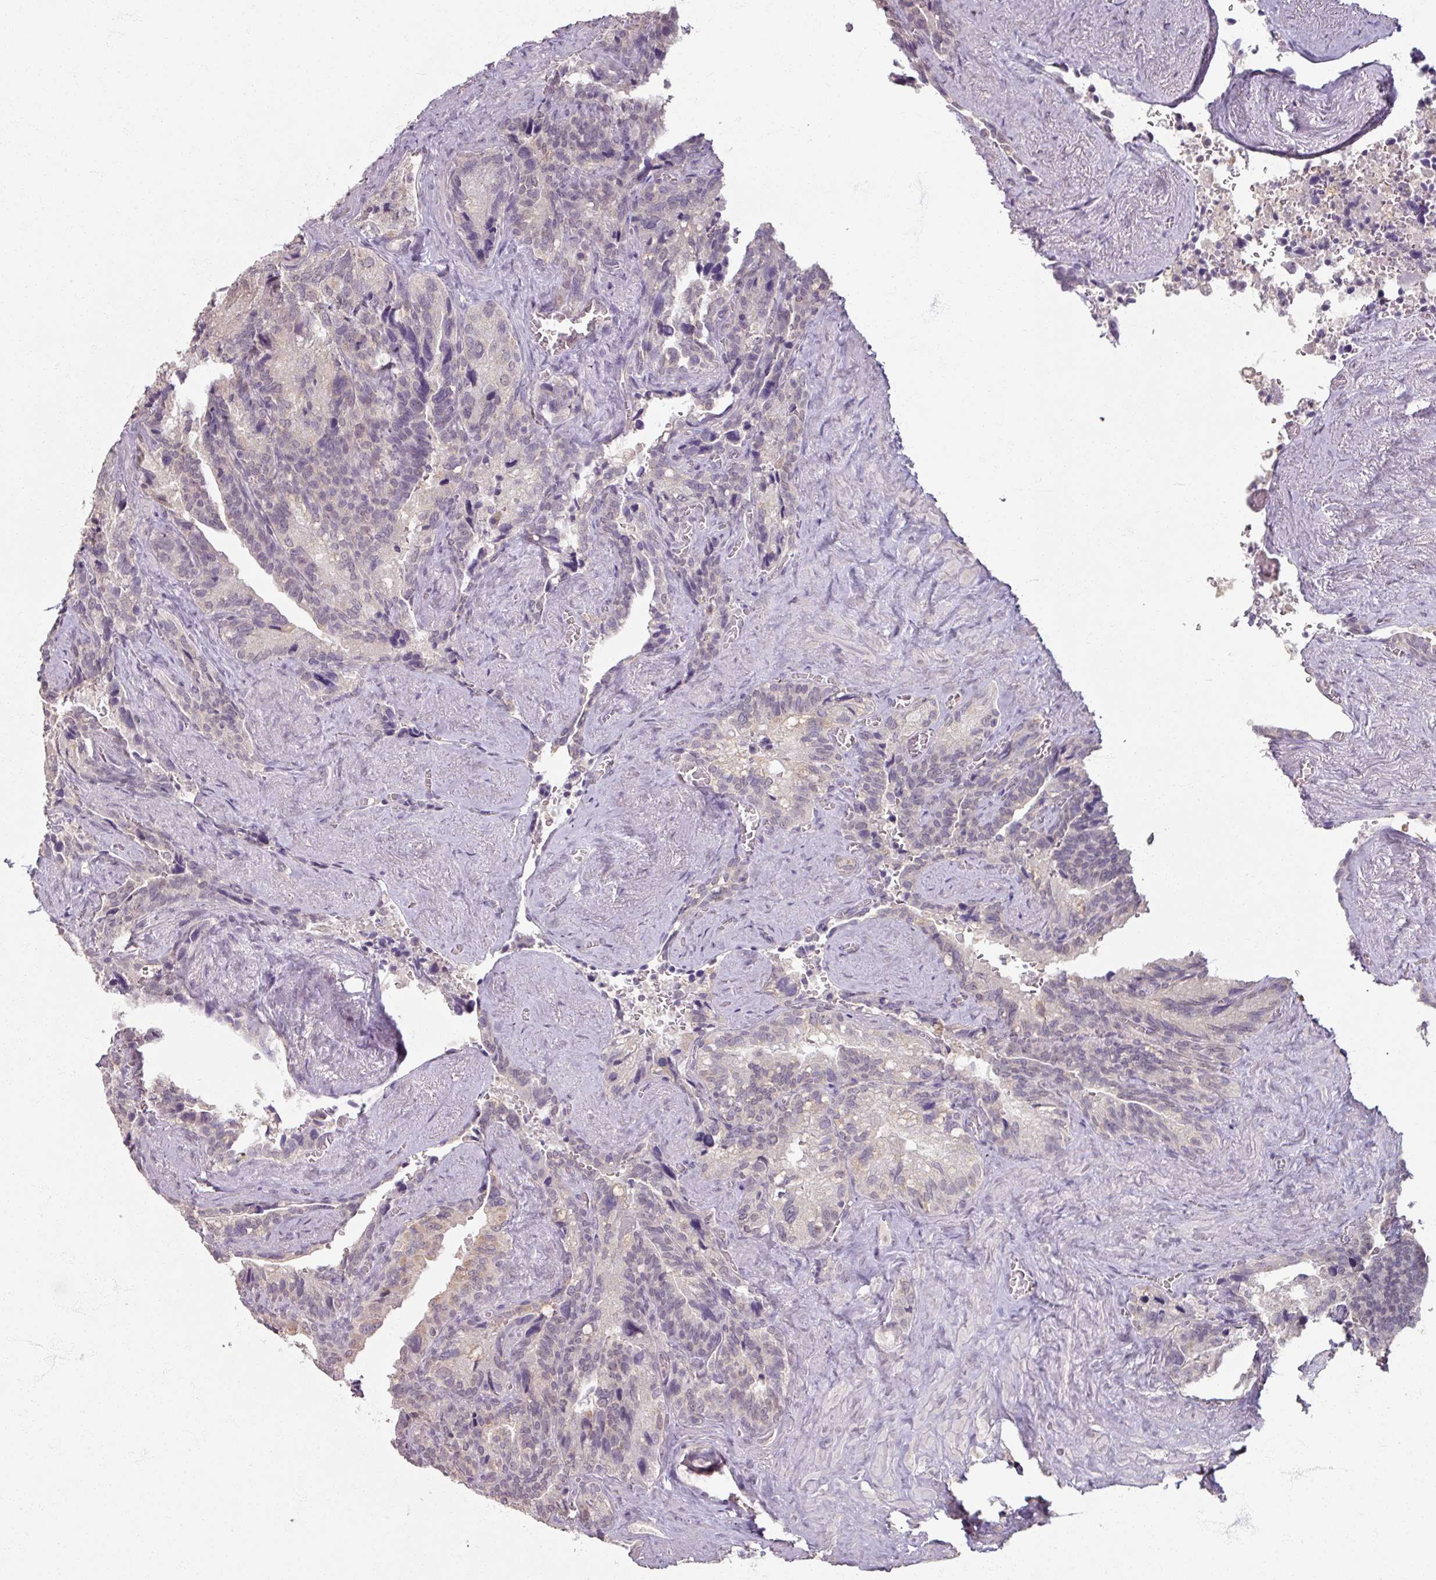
{"staining": {"intensity": "negative", "quantity": "none", "location": "none"}, "tissue": "seminal vesicle", "cell_type": "Glandular cells", "image_type": "normal", "snomed": [{"axis": "morphology", "description": "Normal tissue, NOS"}, {"axis": "topography", "description": "Seminal veicle"}], "caption": "Immunohistochemistry (IHC) micrograph of benign seminal vesicle: seminal vesicle stained with DAB shows no significant protein staining in glandular cells.", "gene": "SOX11", "patient": {"sex": "male", "age": 68}}